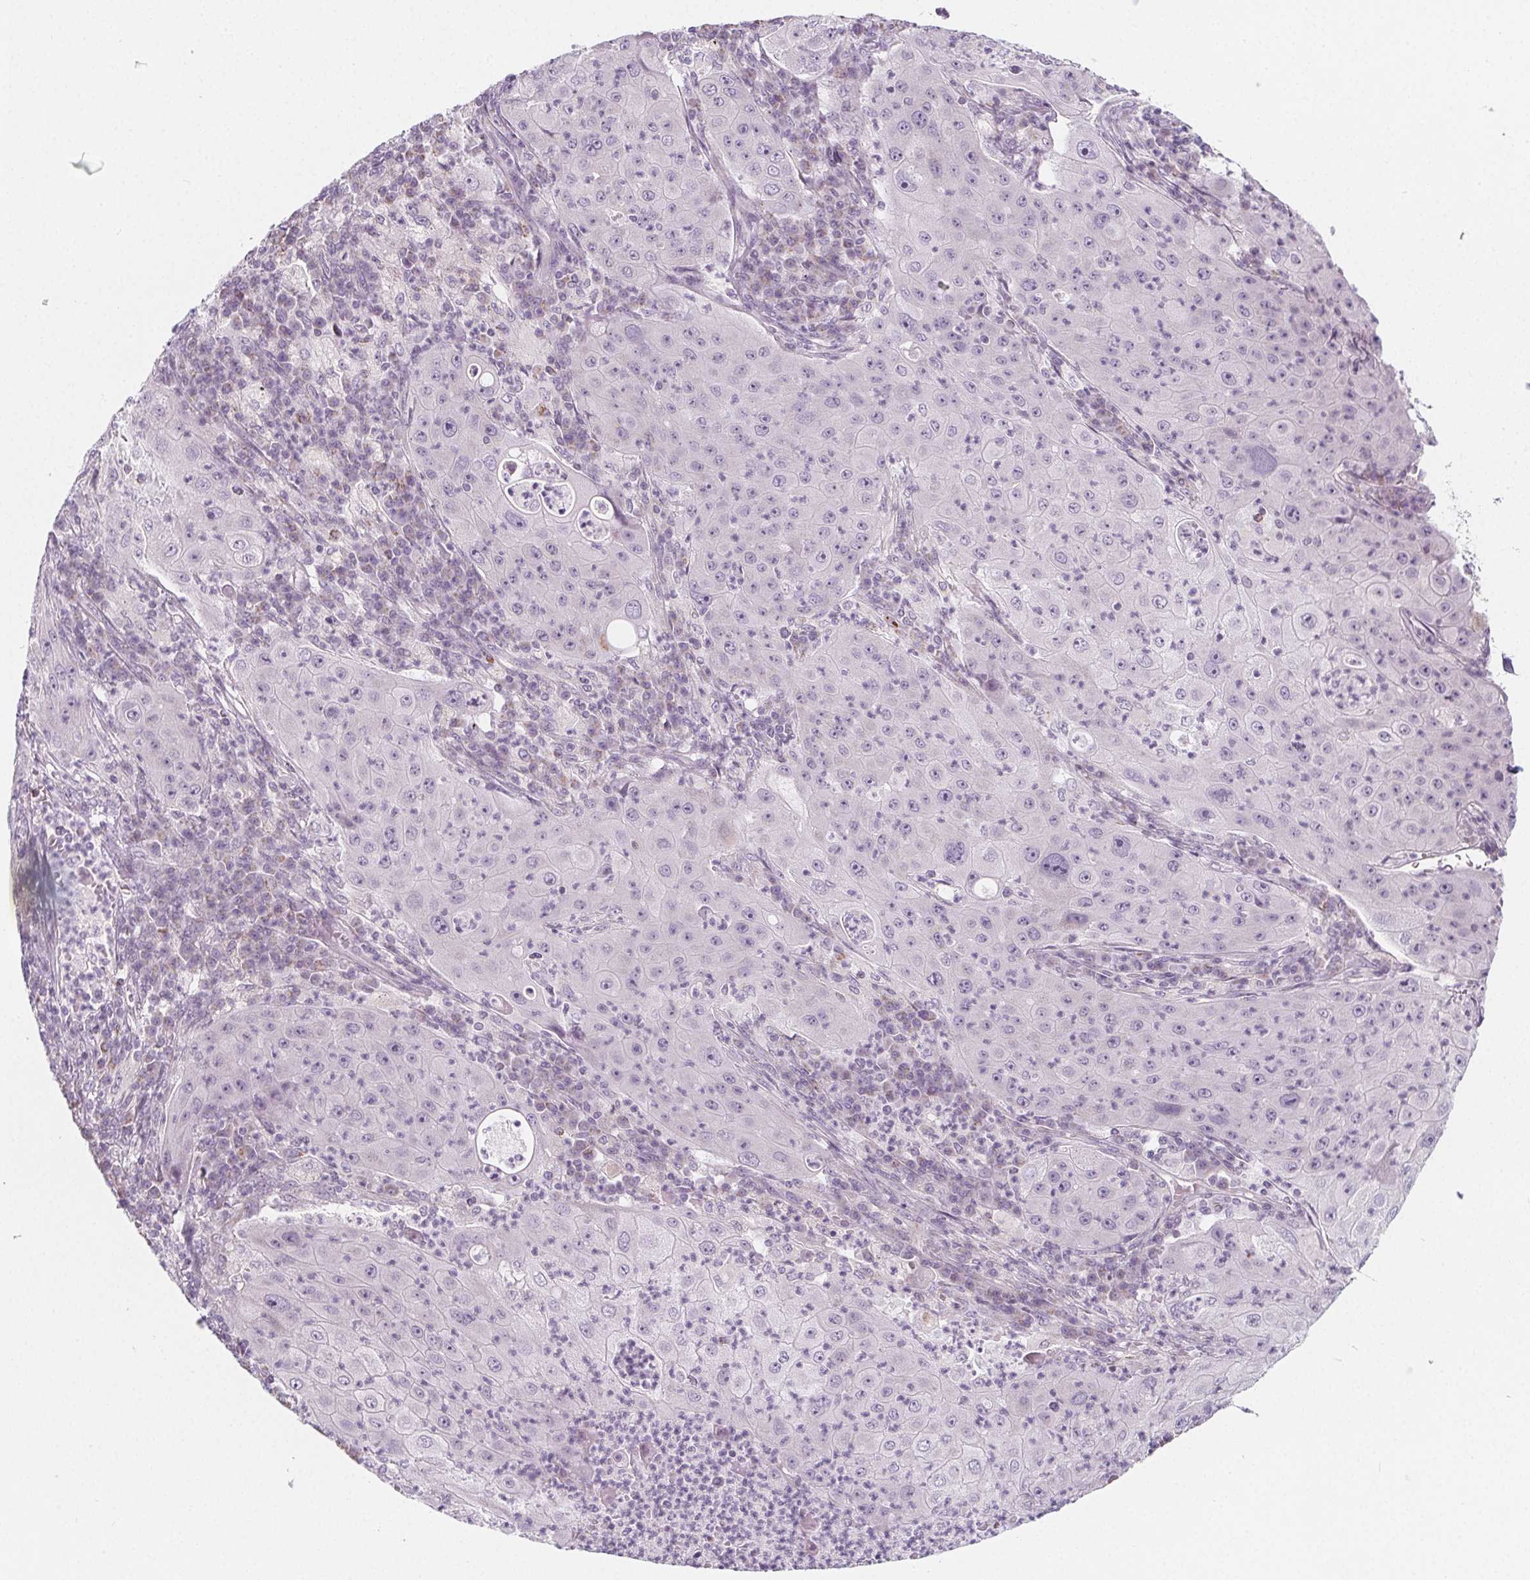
{"staining": {"intensity": "negative", "quantity": "none", "location": "none"}, "tissue": "lung cancer", "cell_type": "Tumor cells", "image_type": "cancer", "snomed": [{"axis": "morphology", "description": "Squamous cell carcinoma, NOS"}, {"axis": "topography", "description": "Lung"}], "caption": "A histopathology image of squamous cell carcinoma (lung) stained for a protein shows no brown staining in tumor cells.", "gene": "IL17C", "patient": {"sex": "female", "age": 59}}